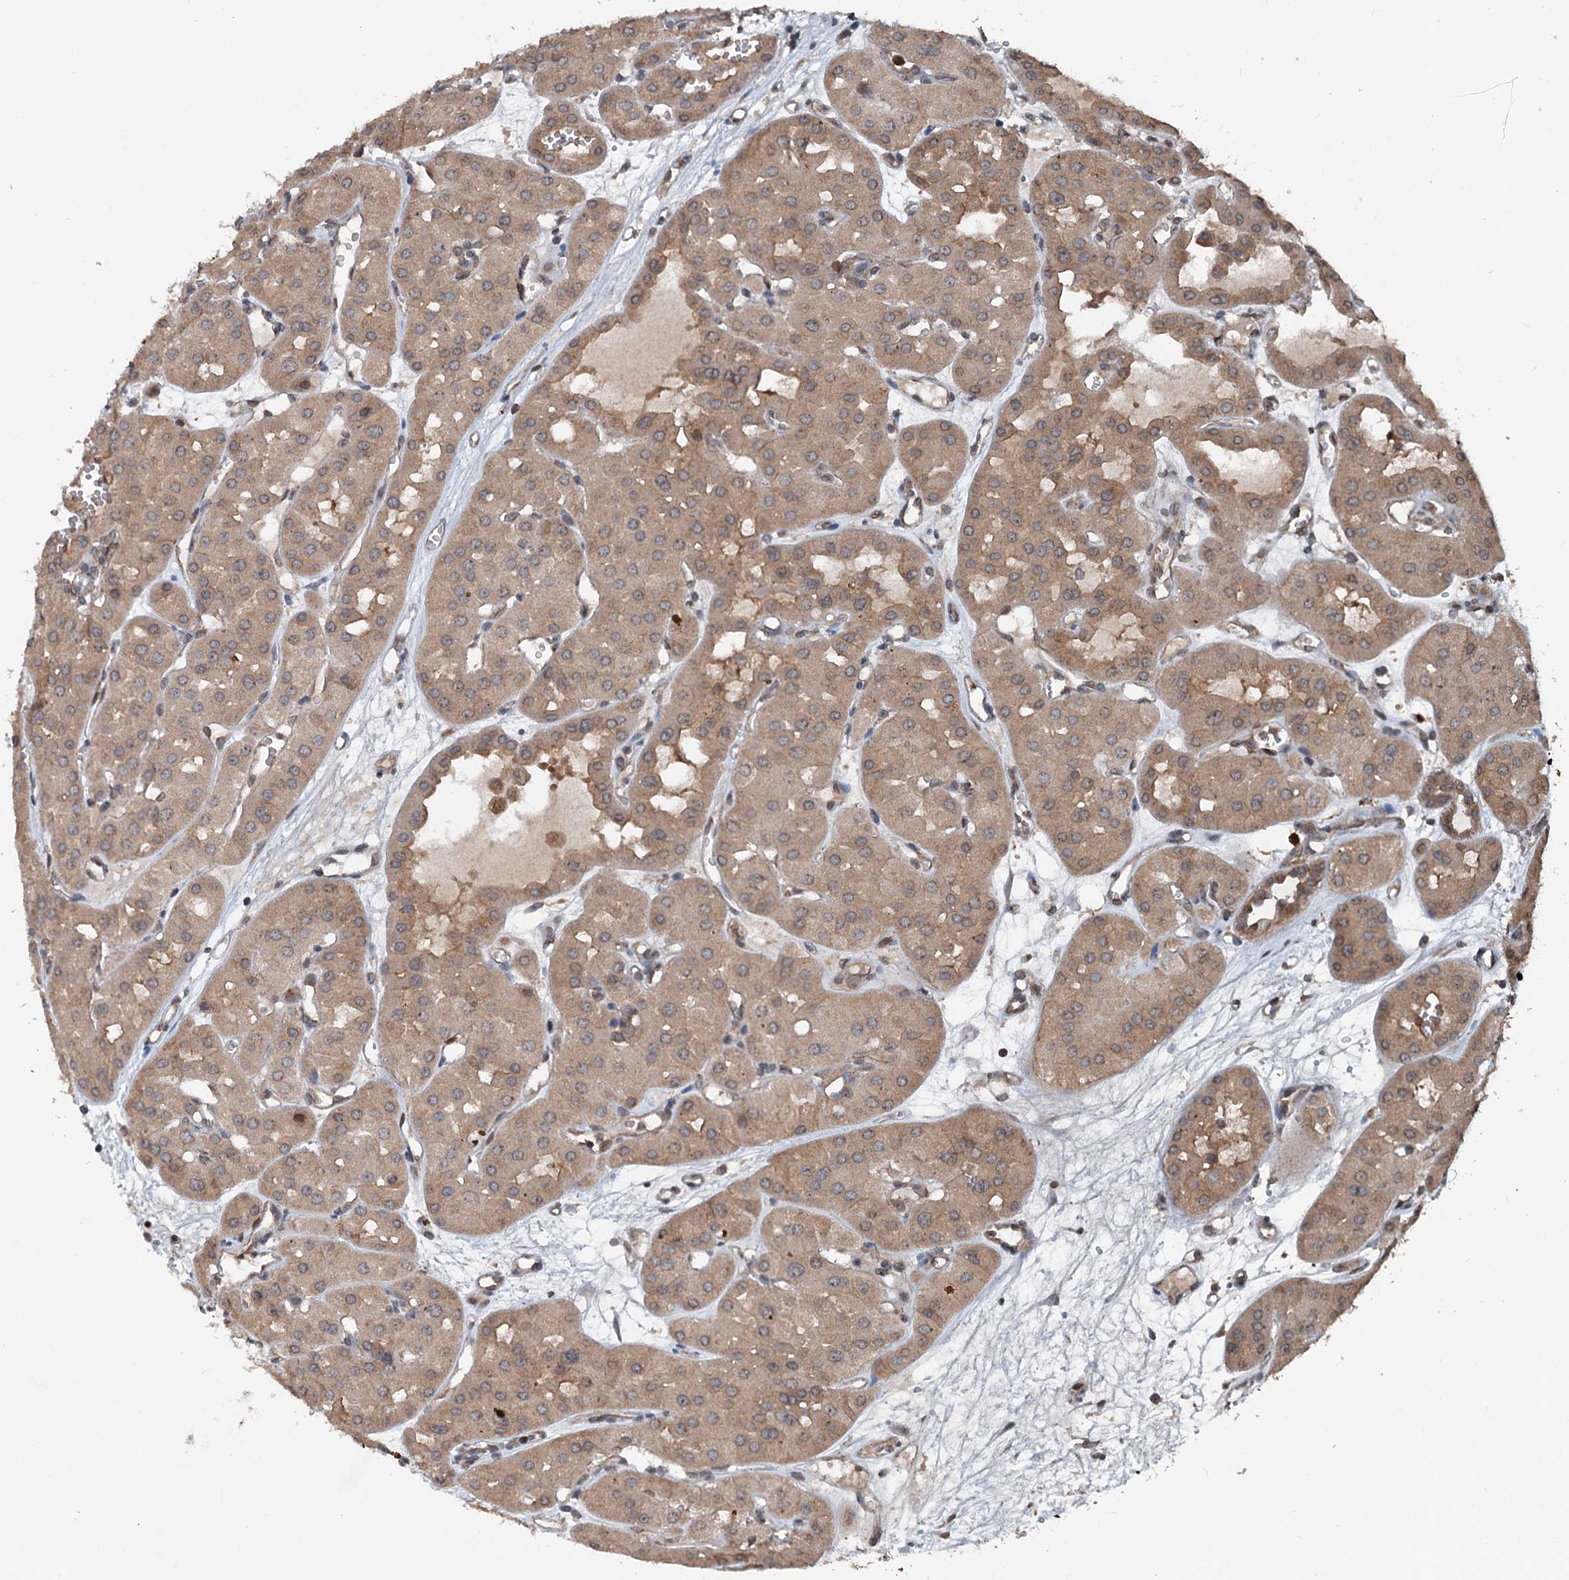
{"staining": {"intensity": "moderate", "quantity": ">75%", "location": "cytoplasmic/membranous"}, "tissue": "renal cancer", "cell_type": "Tumor cells", "image_type": "cancer", "snomed": [{"axis": "morphology", "description": "Carcinoma, NOS"}, {"axis": "topography", "description": "Kidney"}], "caption": "Protein expression by immunohistochemistry (IHC) shows moderate cytoplasmic/membranous staining in approximately >75% of tumor cells in renal cancer (carcinoma).", "gene": "N4BP2L2", "patient": {"sex": "female", "age": 75}}